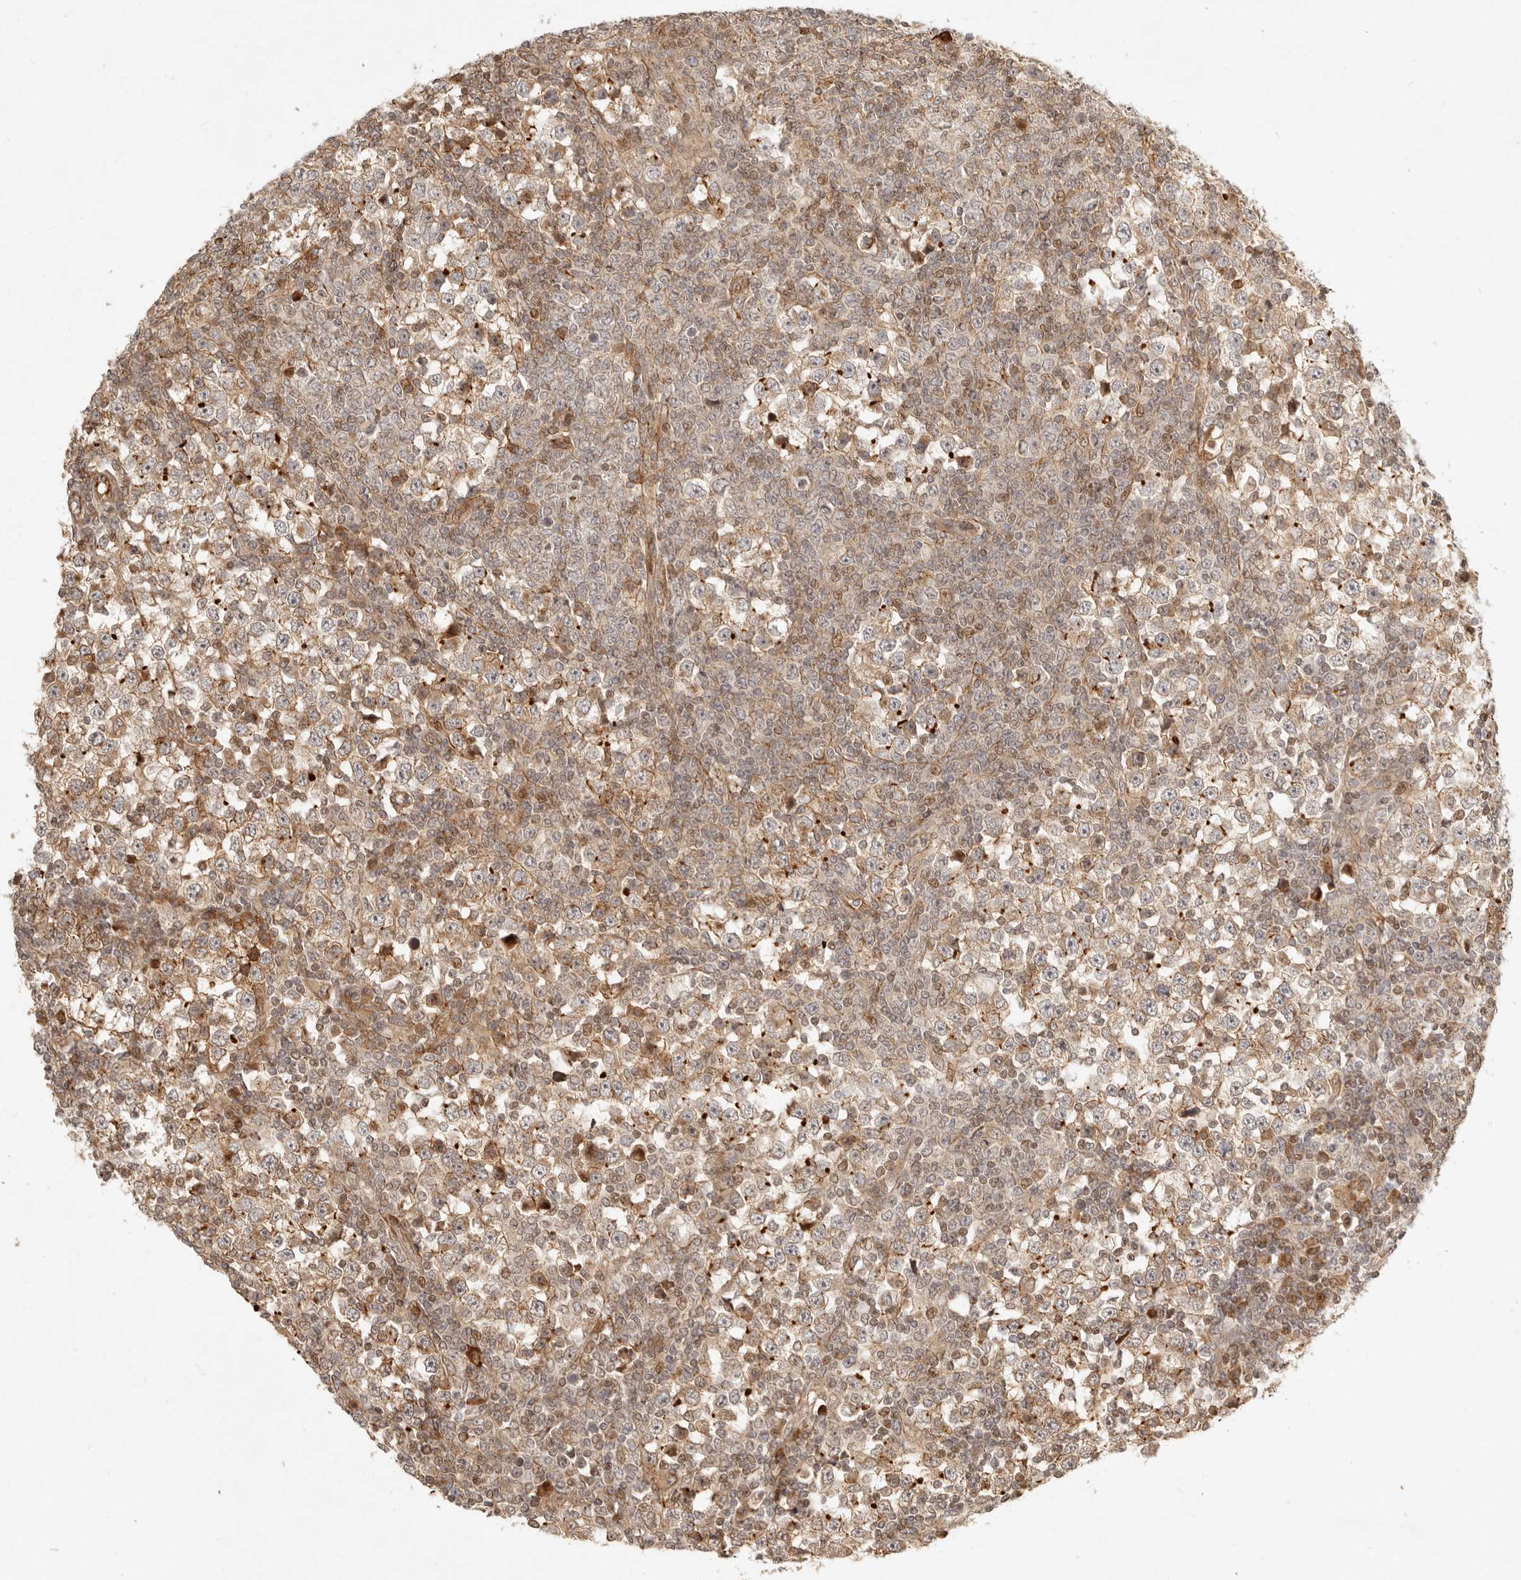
{"staining": {"intensity": "moderate", "quantity": ">75%", "location": "cytoplasmic/membranous"}, "tissue": "testis cancer", "cell_type": "Tumor cells", "image_type": "cancer", "snomed": [{"axis": "morphology", "description": "Seminoma, NOS"}, {"axis": "topography", "description": "Testis"}], "caption": "Approximately >75% of tumor cells in testis seminoma display moderate cytoplasmic/membranous protein expression as visualized by brown immunohistochemical staining.", "gene": "KLHL38", "patient": {"sex": "male", "age": 65}}